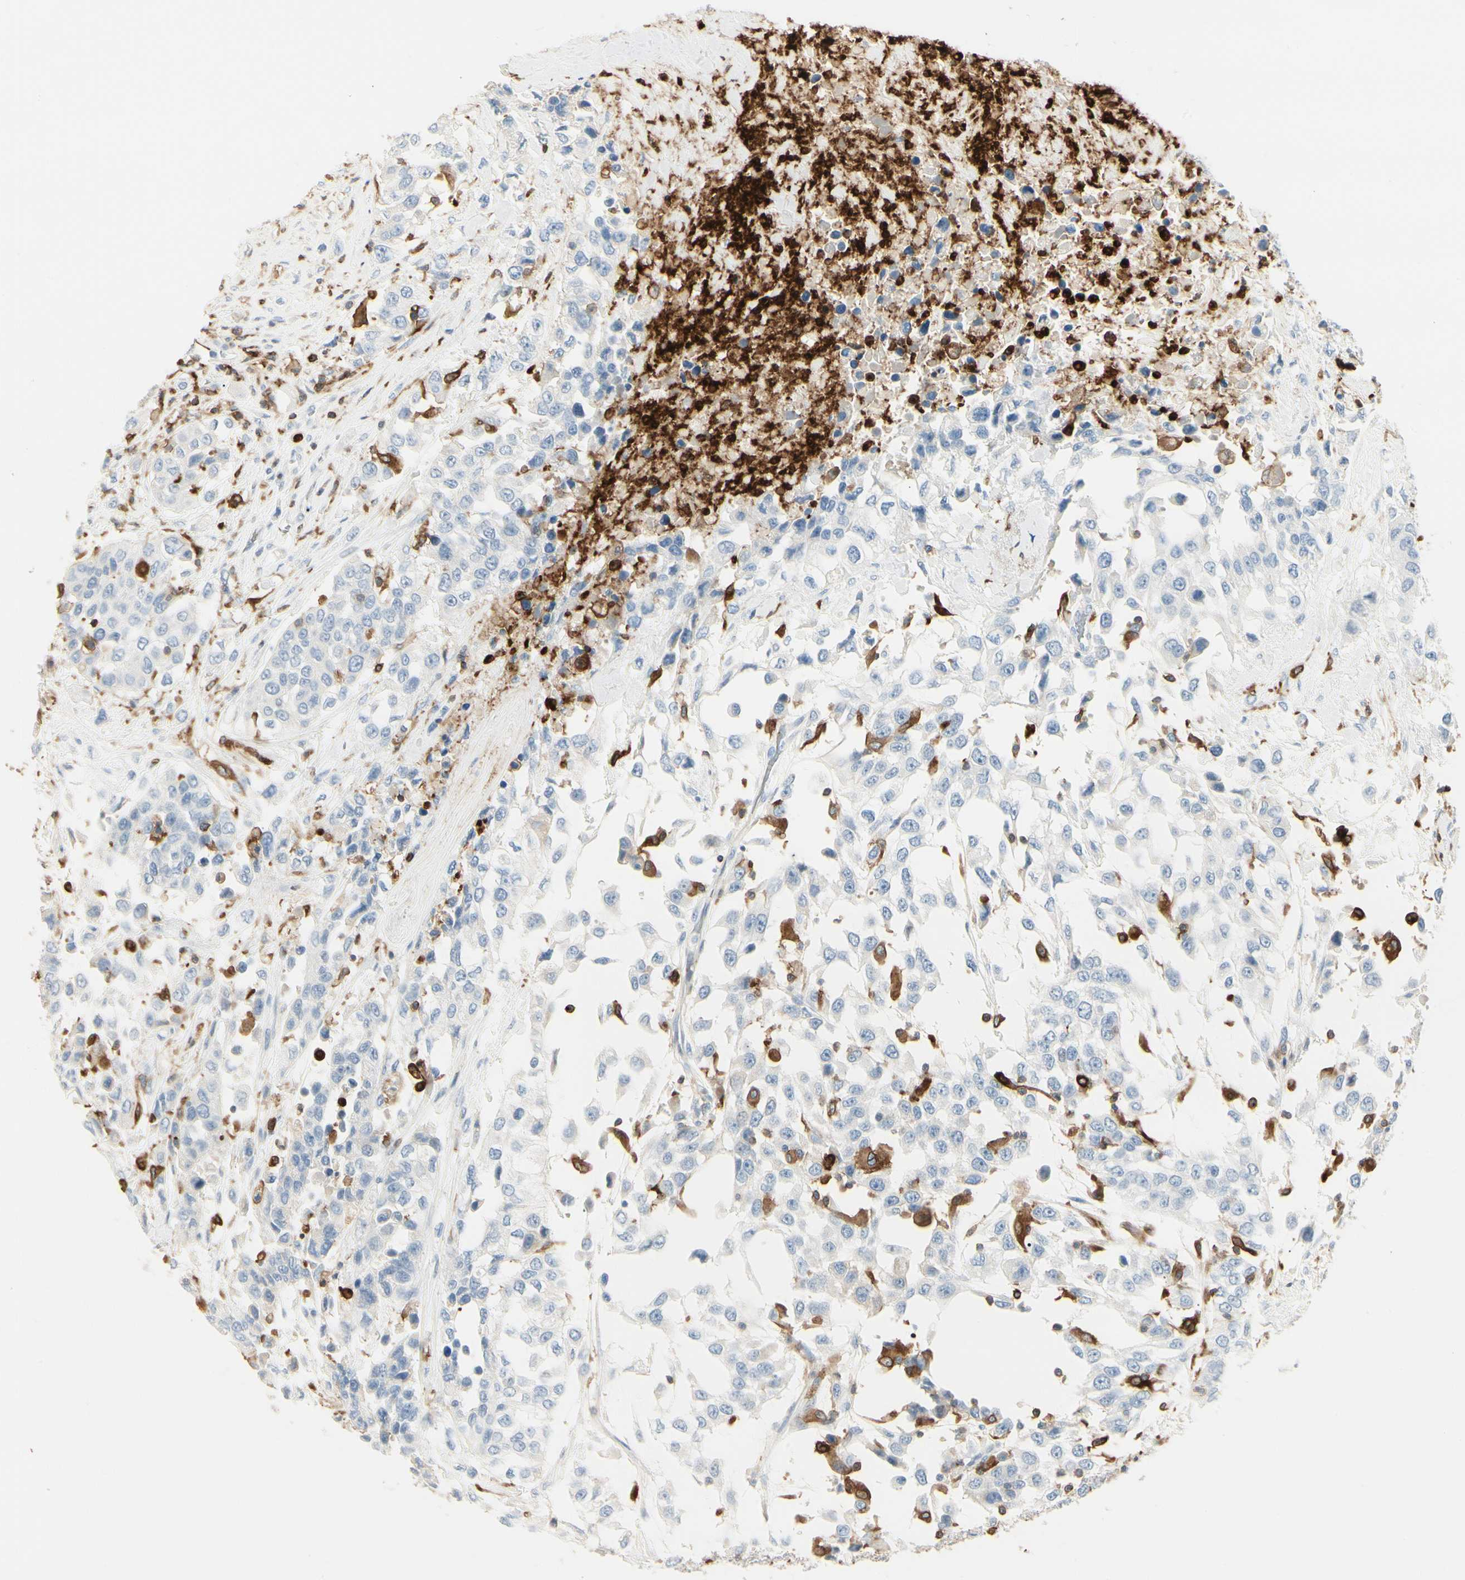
{"staining": {"intensity": "negative", "quantity": "none", "location": "none"}, "tissue": "urothelial cancer", "cell_type": "Tumor cells", "image_type": "cancer", "snomed": [{"axis": "morphology", "description": "Urothelial carcinoma, High grade"}, {"axis": "topography", "description": "Urinary bladder"}], "caption": "An immunohistochemistry (IHC) photomicrograph of urothelial cancer is shown. There is no staining in tumor cells of urothelial cancer.", "gene": "ITGB2", "patient": {"sex": "female", "age": 80}}